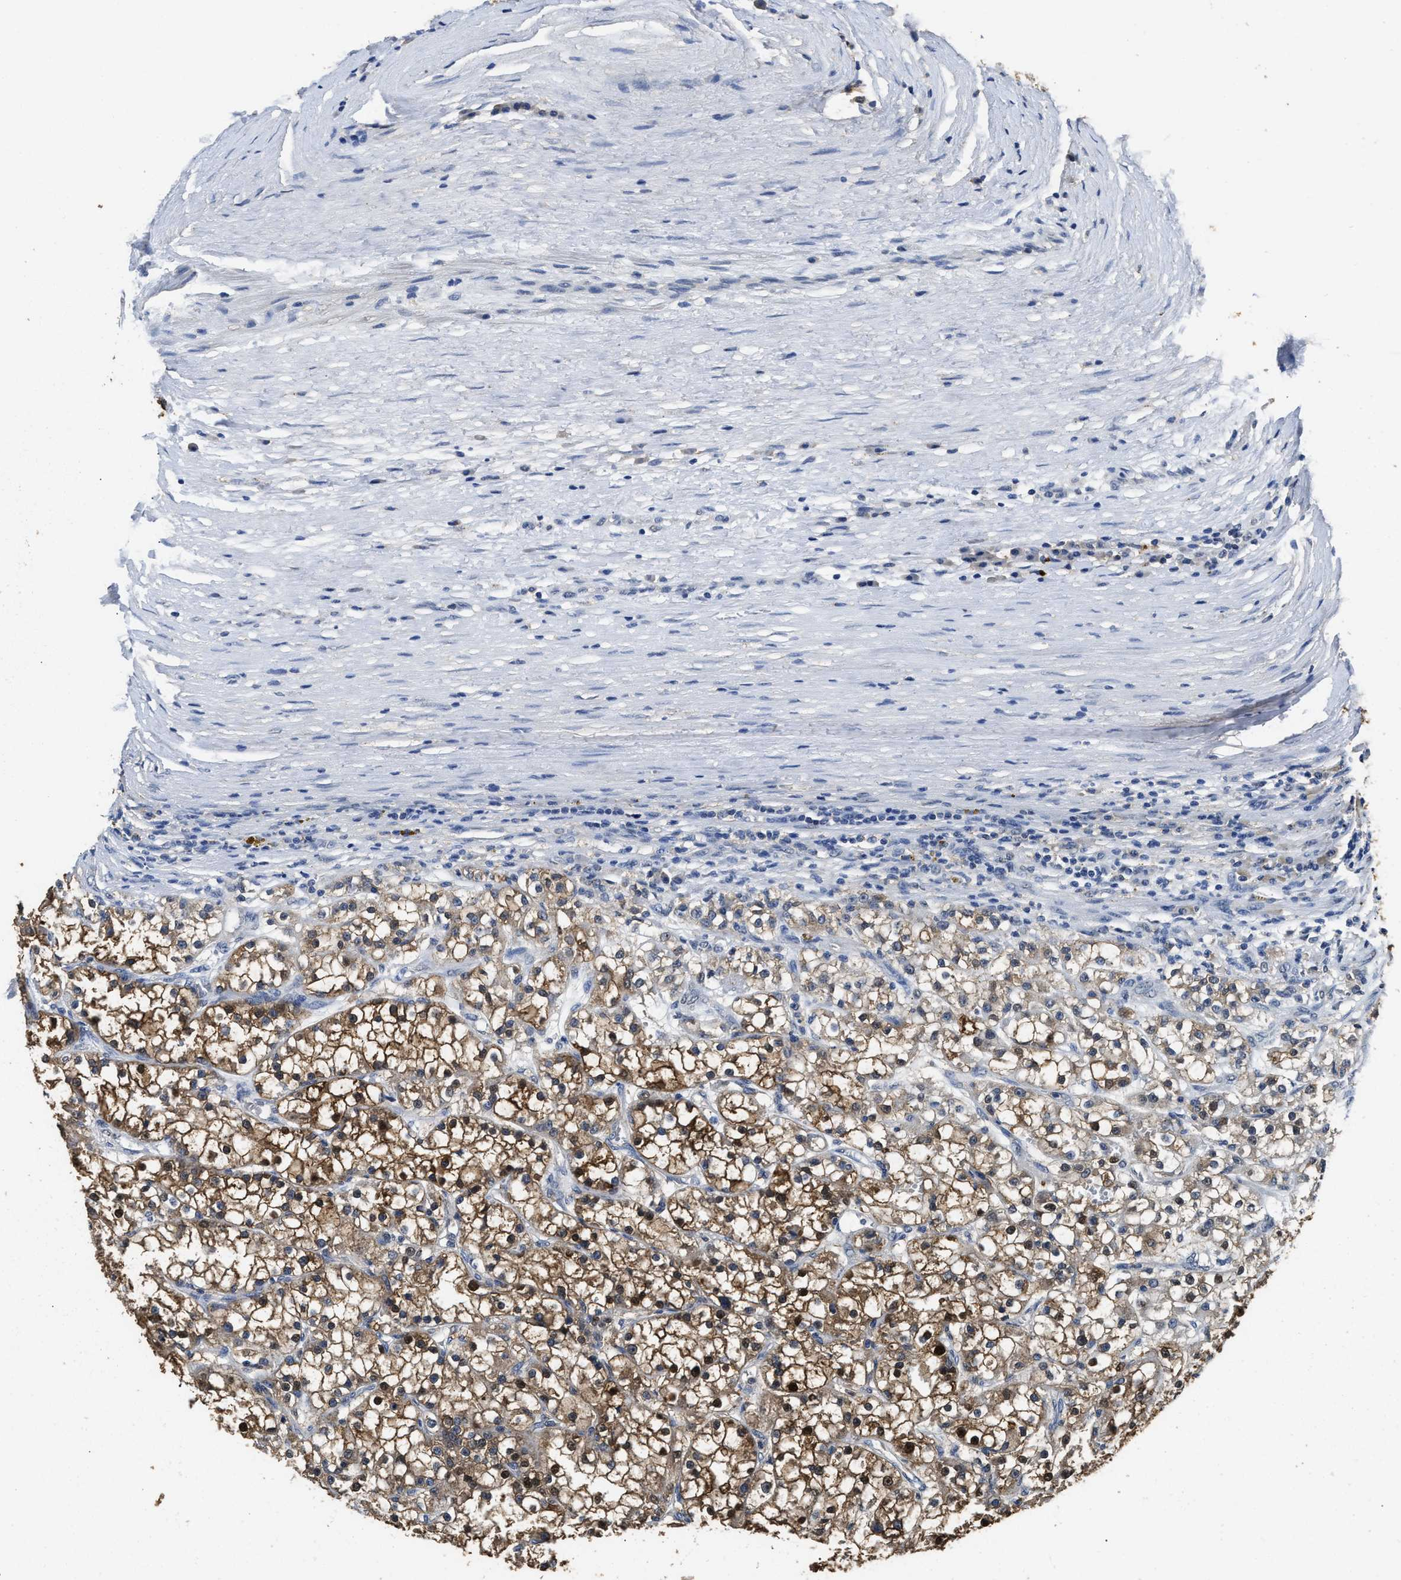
{"staining": {"intensity": "moderate", "quantity": ">75%", "location": "cytoplasmic/membranous"}, "tissue": "renal cancer", "cell_type": "Tumor cells", "image_type": "cancer", "snomed": [{"axis": "morphology", "description": "Adenocarcinoma, NOS"}, {"axis": "topography", "description": "Kidney"}], "caption": "The image shows immunohistochemical staining of adenocarcinoma (renal). There is moderate cytoplasmic/membranous staining is seen in approximately >75% of tumor cells.", "gene": "CTNNA1", "patient": {"sex": "female", "age": 52}}